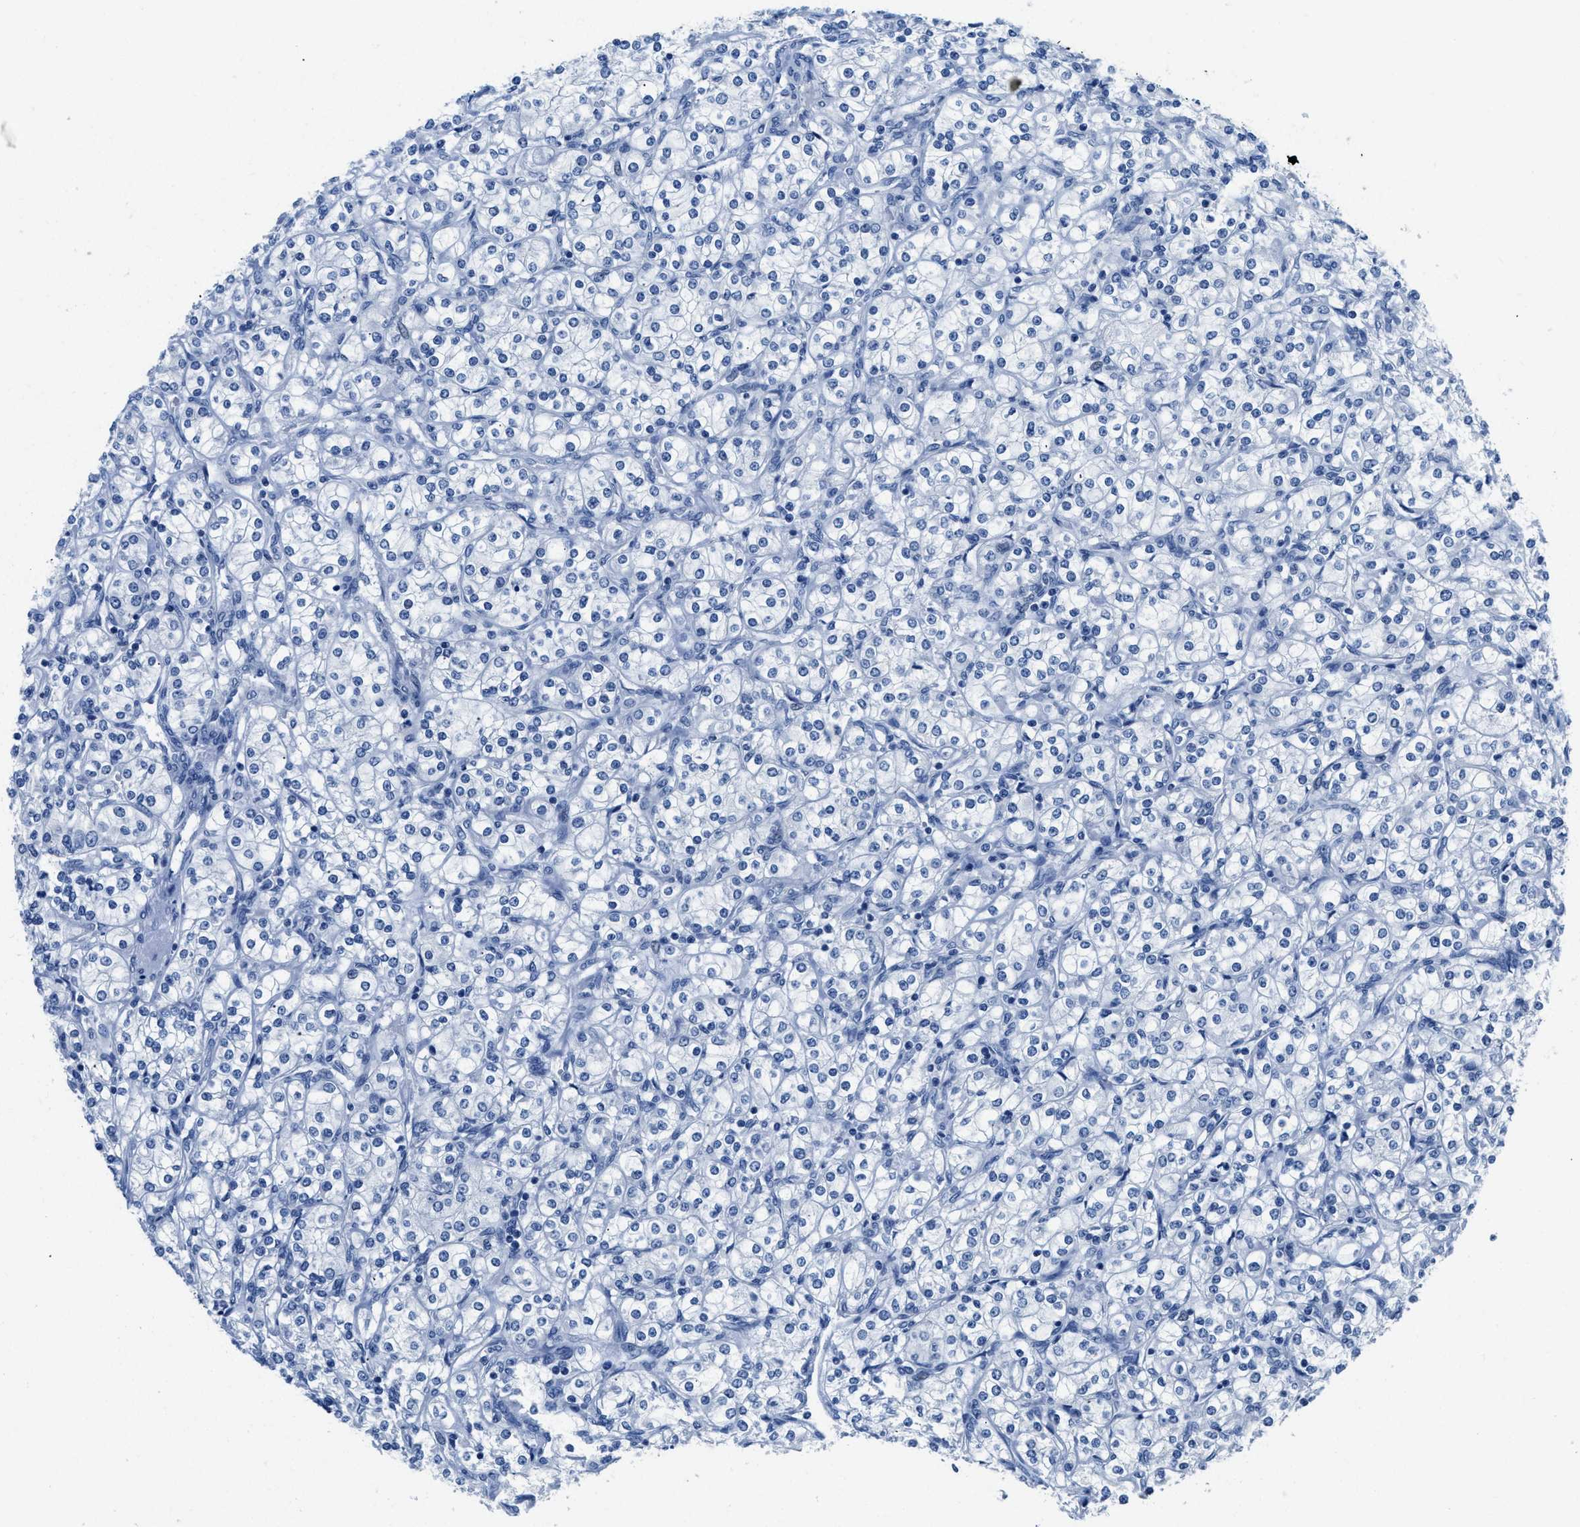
{"staining": {"intensity": "negative", "quantity": "none", "location": "none"}, "tissue": "renal cancer", "cell_type": "Tumor cells", "image_type": "cancer", "snomed": [{"axis": "morphology", "description": "Adenocarcinoma, NOS"}, {"axis": "topography", "description": "Kidney"}], "caption": "This is an IHC image of human renal cancer. There is no positivity in tumor cells.", "gene": "NFATC2", "patient": {"sex": "male", "age": 77}}